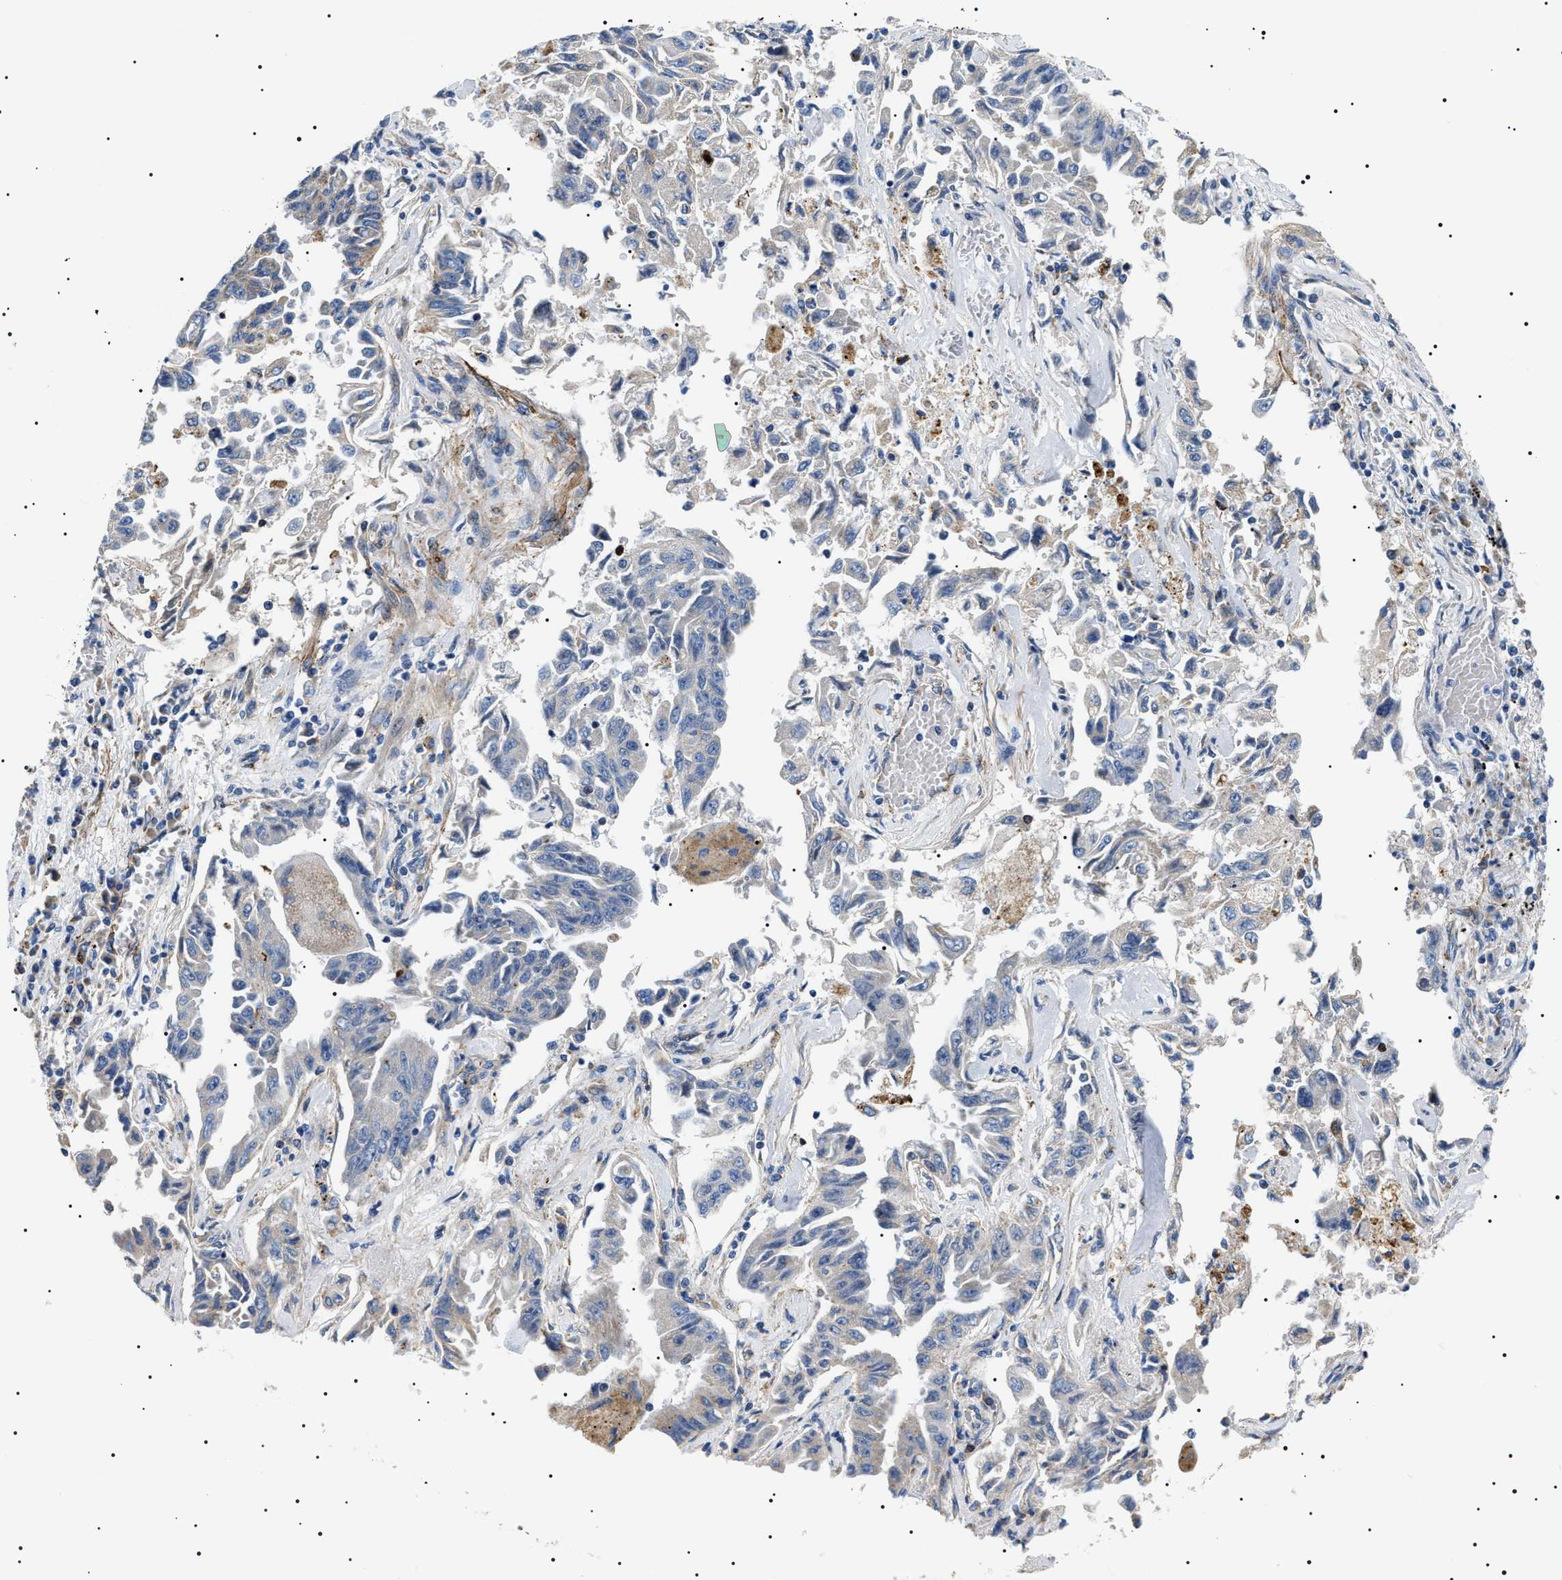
{"staining": {"intensity": "negative", "quantity": "none", "location": "none"}, "tissue": "lung cancer", "cell_type": "Tumor cells", "image_type": "cancer", "snomed": [{"axis": "morphology", "description": "Adenocarcinoma, NOS"}, {"axis": "topography", "description": "Lung"}], "caption": "Immunohistochemistry image of neoplastic tissue: adenocarcinoma (lung) stained with DAB (3,3'-diaminobenzidine) shows no significant protein positivity in tumor cells.", "gene": "TMEM222", "patient": {"sex": "female", "age": 51}}